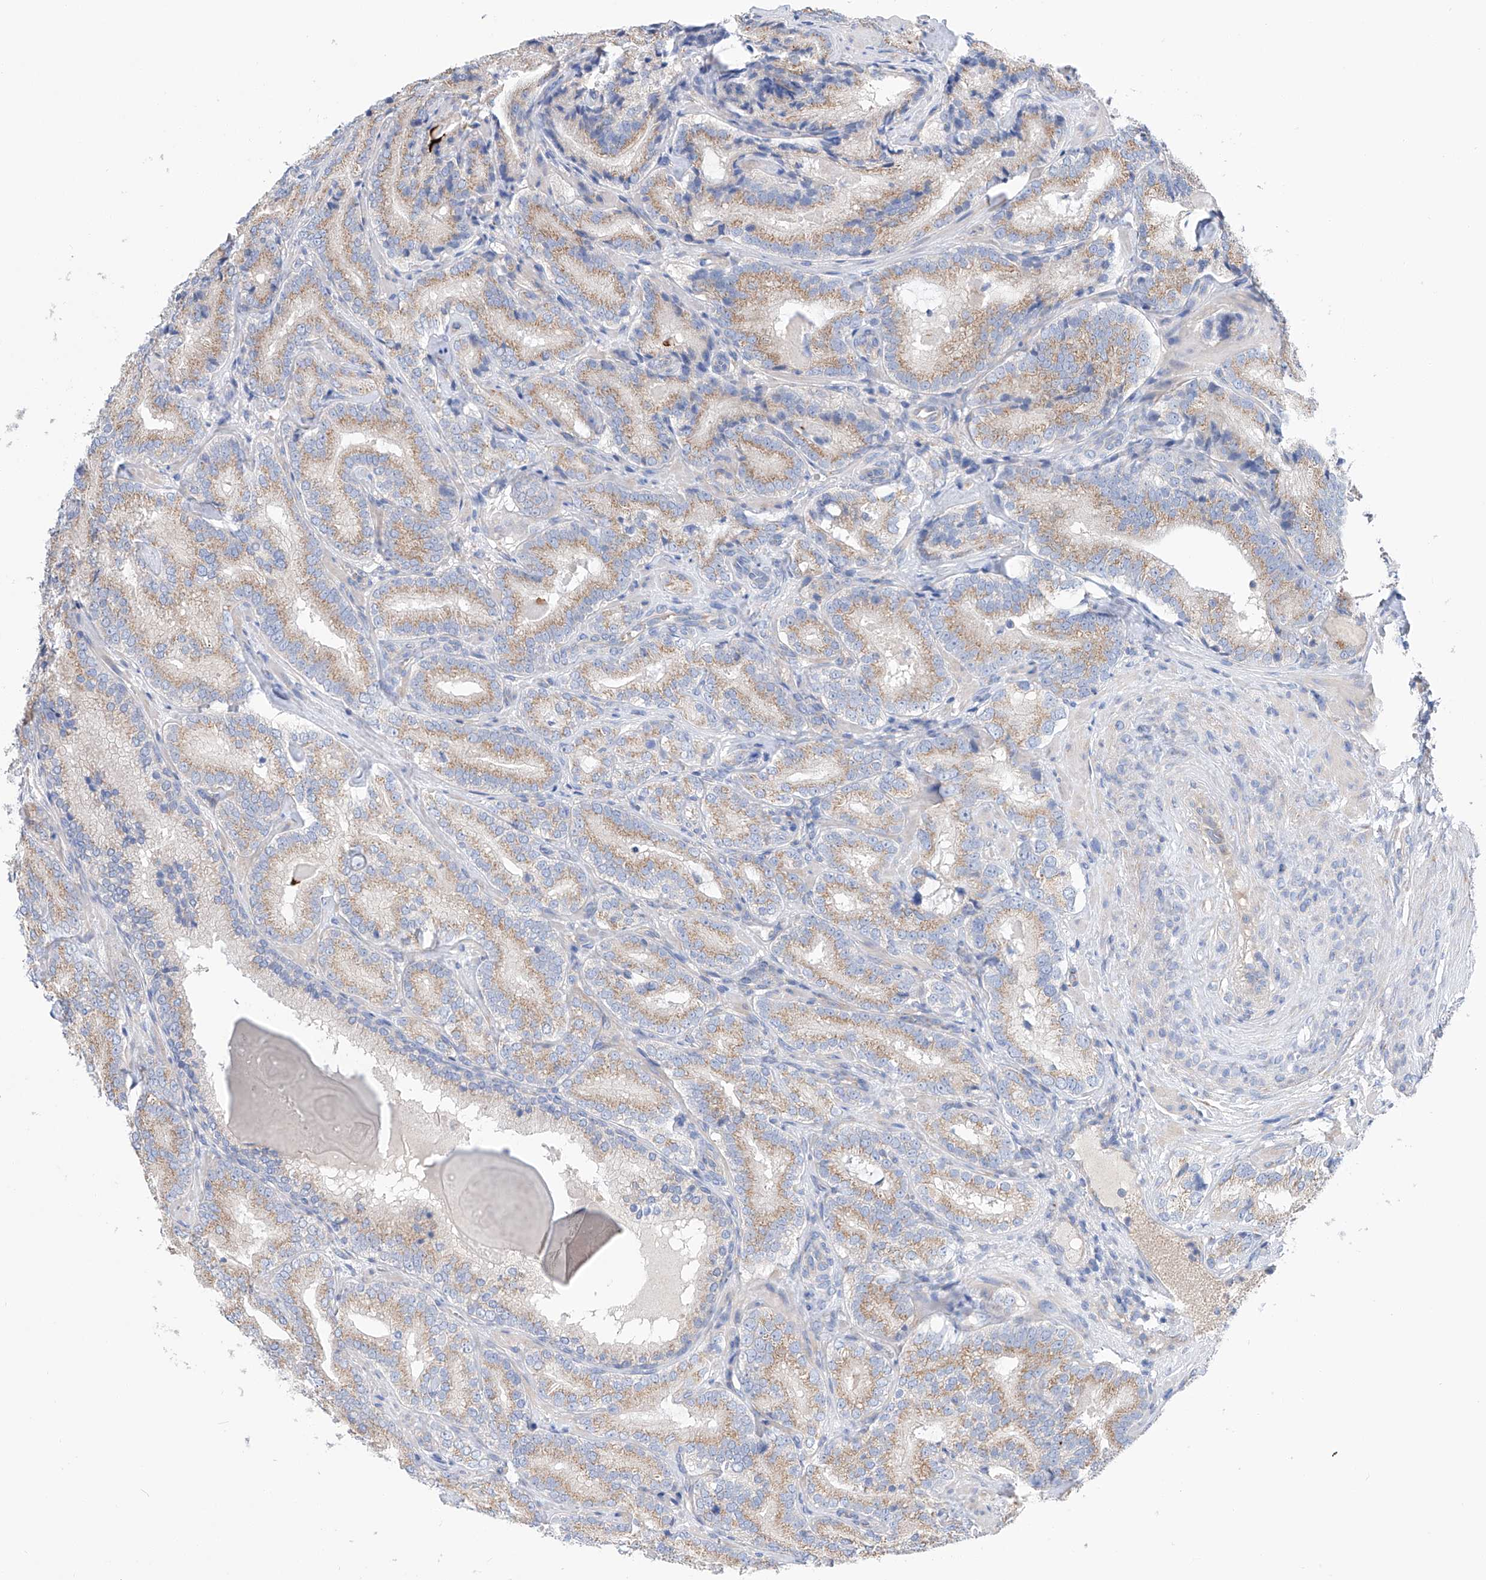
{"staining": {"intensity": "weak", "quantity": ">75%", "location": "cytoplasmic/membranous"}, "tissue": "prostate cancer", "cell_type": "Tumor cells", "image_type": "cancer", "snomed": [{"axis": "morphology", "description": "Adenocarcinoma, High grade"}, {"axis": "topography", "description": "Prostate"}], "caption": "Prostate cancer (high-grade adenocarcinoma) stained for a protein reveals weak cytoplasmic/membranous positivity in tumor cells. (DAB (3,3'-diaminobenzidine) IHC, brown staining for protein, blue staining for nuclei).", "gene": "SLC22A7", "patient": {"sex": "male", "age": 57}}